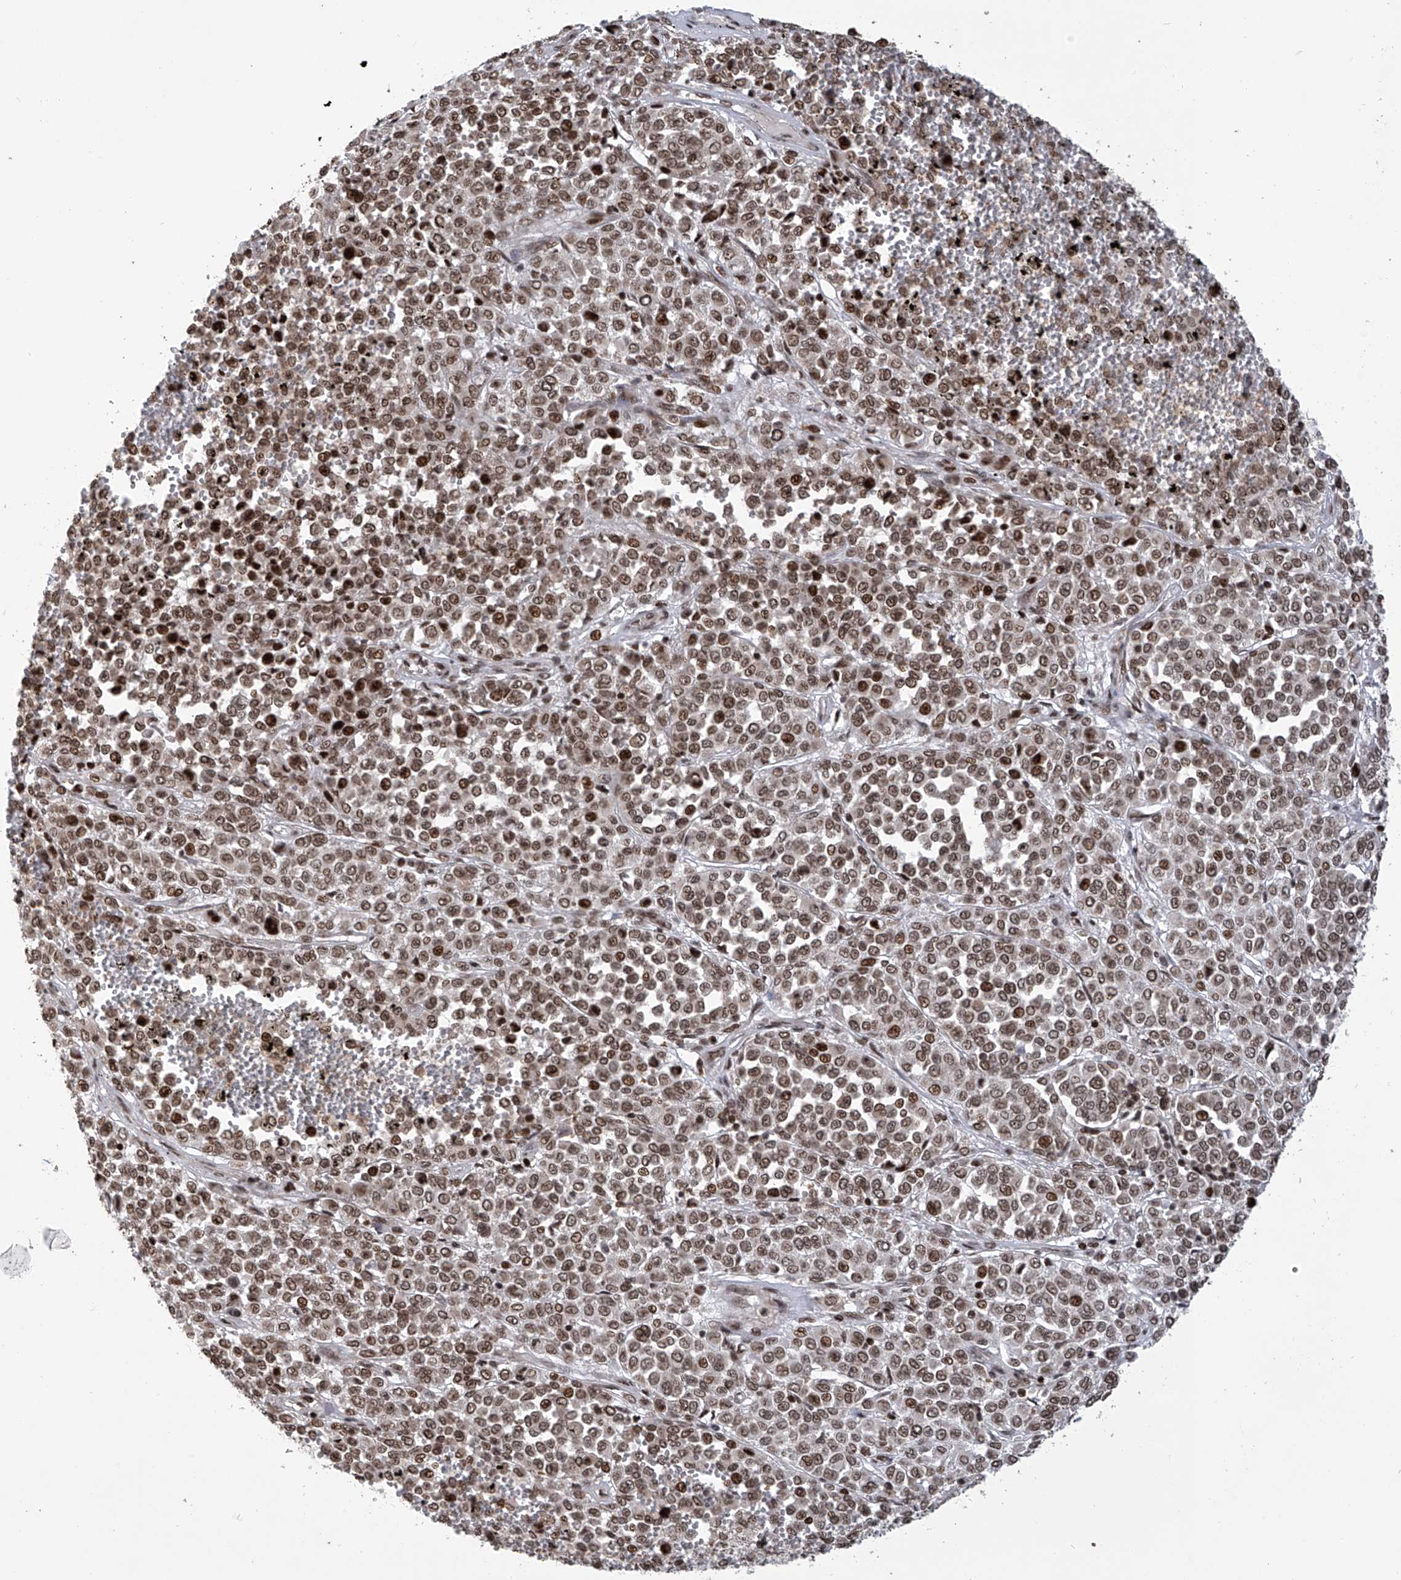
{"staining": {"intensity": "moderate", "quantity": ">75%", "location": "nuclear"}, "tissue": "melanoma", "cell_type": "Tumor cells", "image_type": "cancer", "snomed": [{"axis": "morphology", "description": "Malignant melanoma, Metastatic site"}, {"axis": "topography", "description": "Pancreas"}], "caption": "This is a micrograph of immunohistochemistry staining of malignant melanoma (metastatic site), which shows moderate expression in the nuclear of tumor cells.", "gene": "PAK1IP1", "patient": {"sex": "female", "age": 30}}